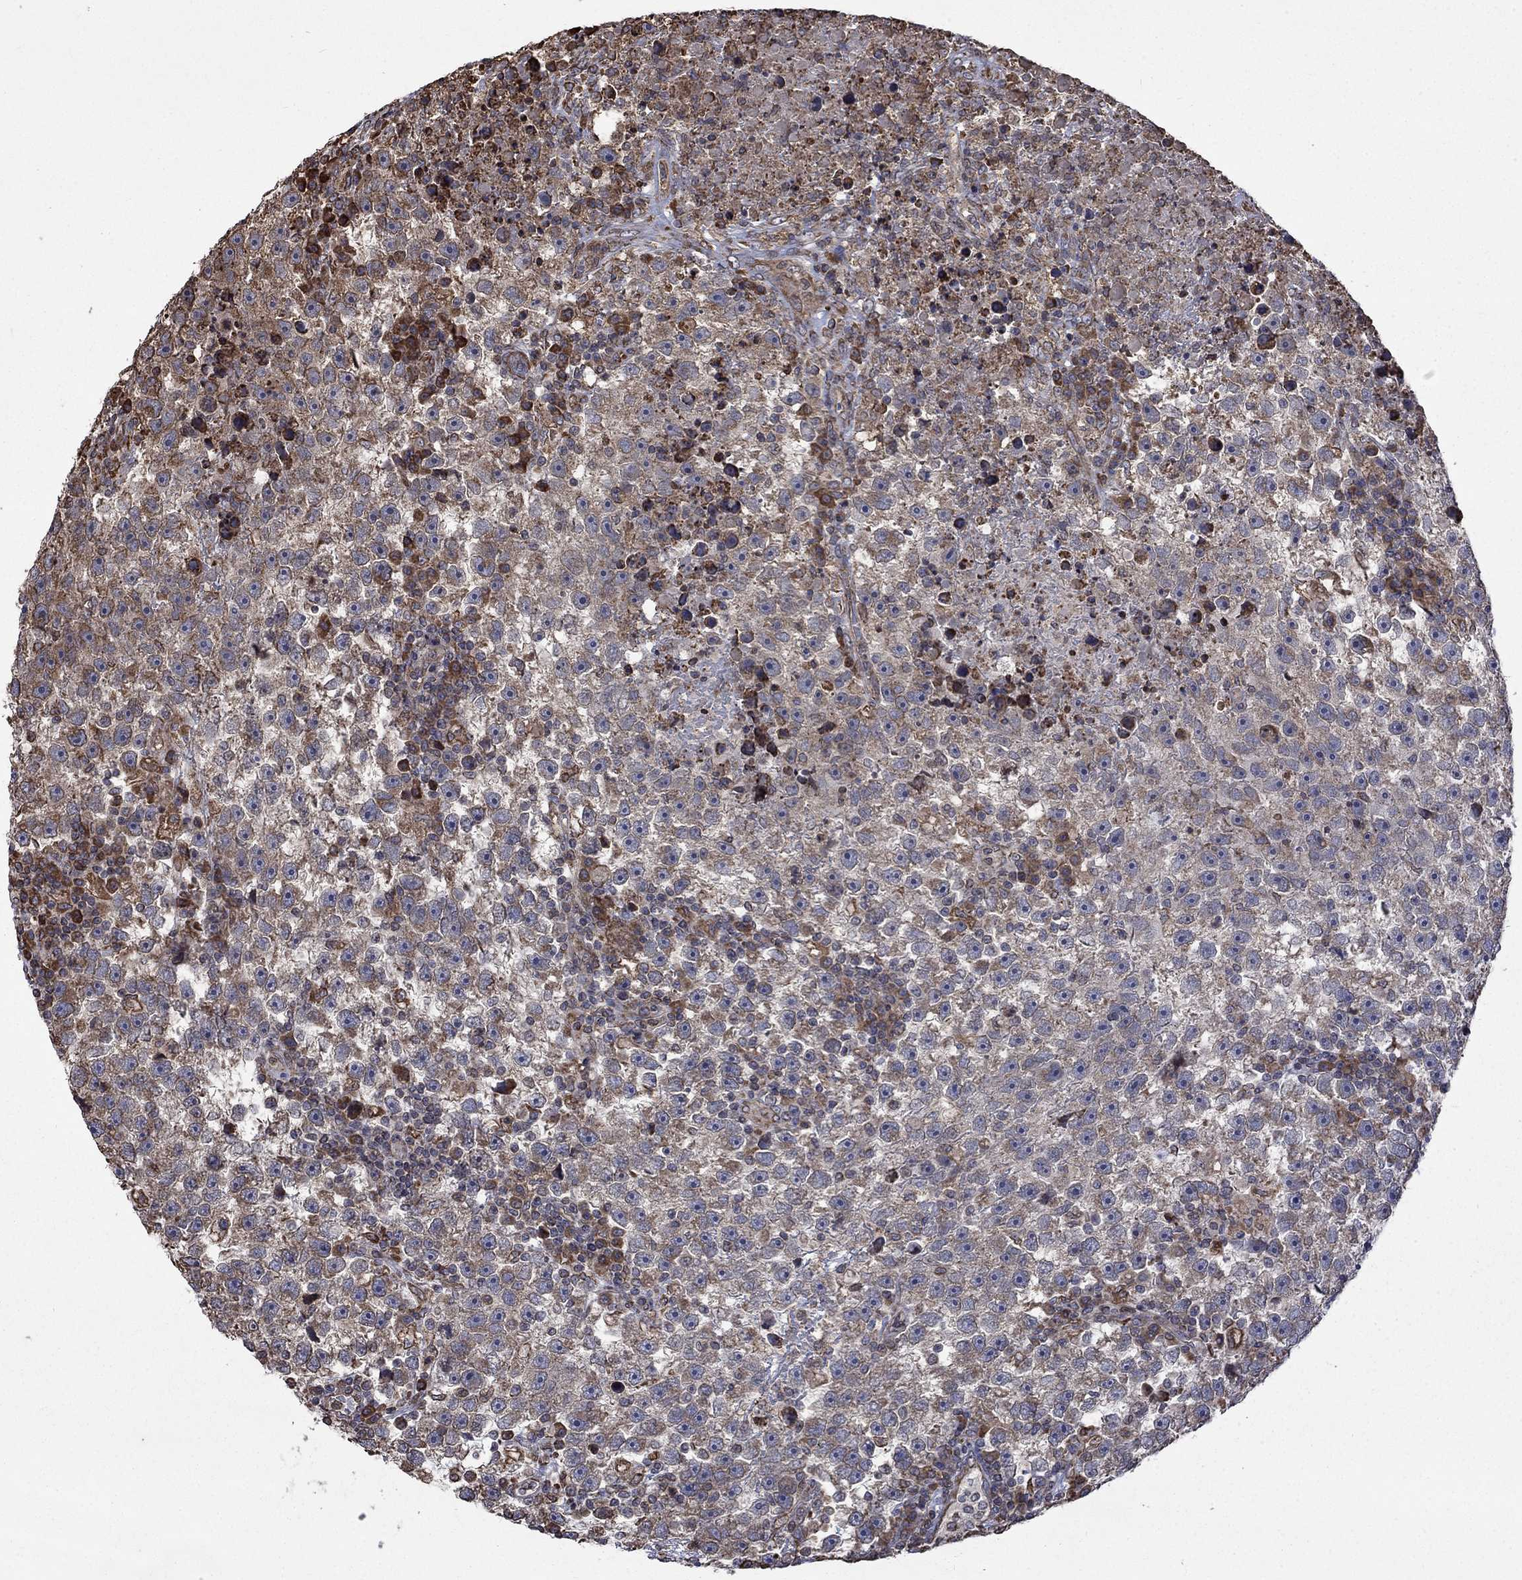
{"staining": {"intensity": "moderate", "quantity": "25%-75%", "location": "cytoplasmic/membranous"}, "tissue": "testis cancer", "cell_type": "Tumor cells", "image_type": "cancer", "snomed": [{"axis": "morphology", "description": "Seminoma, NOS"}, {"axis": "topography", "description": "Testis"}], "caption": "Seminoma (testis) stained for a protein (brown) shows moderate cytoplasmic/membranous positive staining in approximately 25%-75% of tumor cells.", "gene": "ESRRA", "patient": {"sex": "male", "age": 47}}